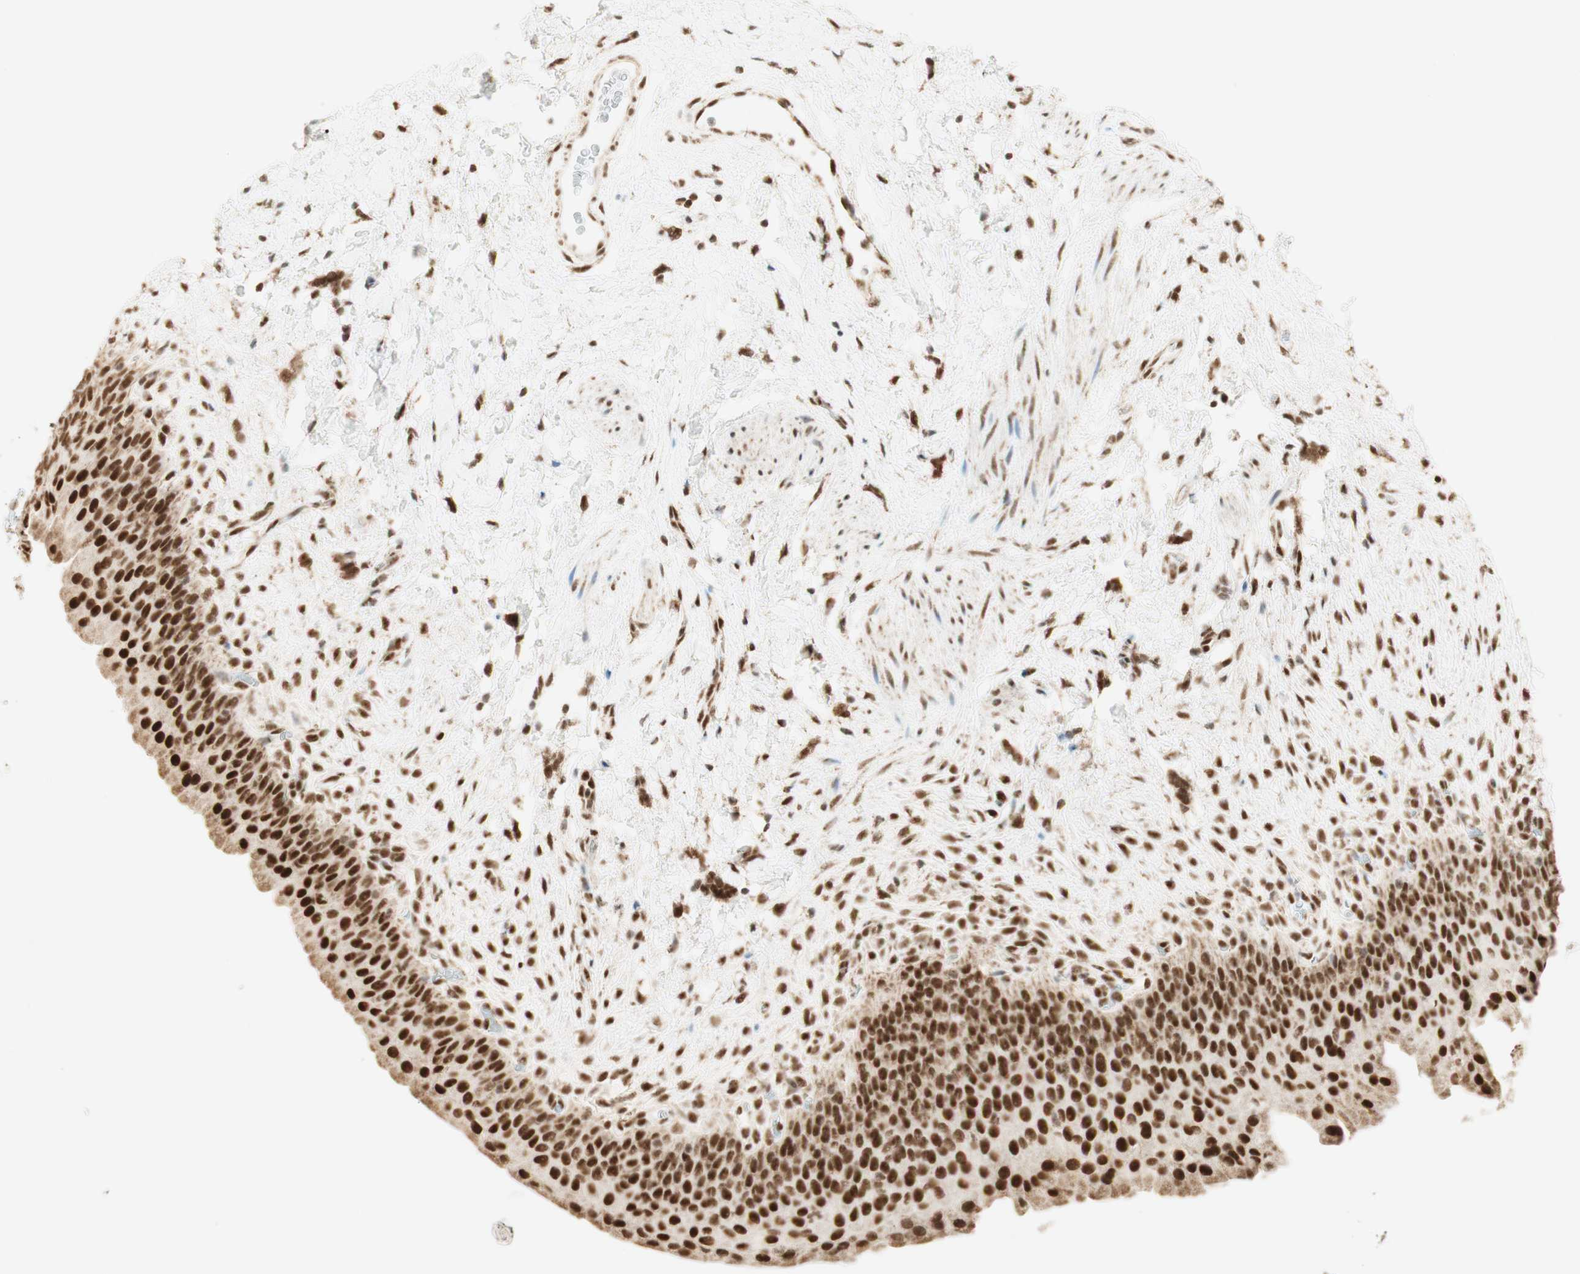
{"staining": {"intensity": "strong", "quantity": ">75%", "location": "nuclear"}, "tissue": "urinary bladder", "cell_type": "Urothelial cells", "image_type": "normal", "snomed": [{"axis": "morphology", "description": "Normal tissue, NOS"}, {"axis": "topography", "description": "Urinary bladder"}], "caption": "DAB immunohistochemical staining of unremarkable human urinary bladder shows strong nuclear protein staining in approximately >75% of urothelial cells. The protein of interest is shown in brown color, while the nuclei are stained blue.", "gene": "ZNF782", "patient": {"sex": "female", "age": 79}}